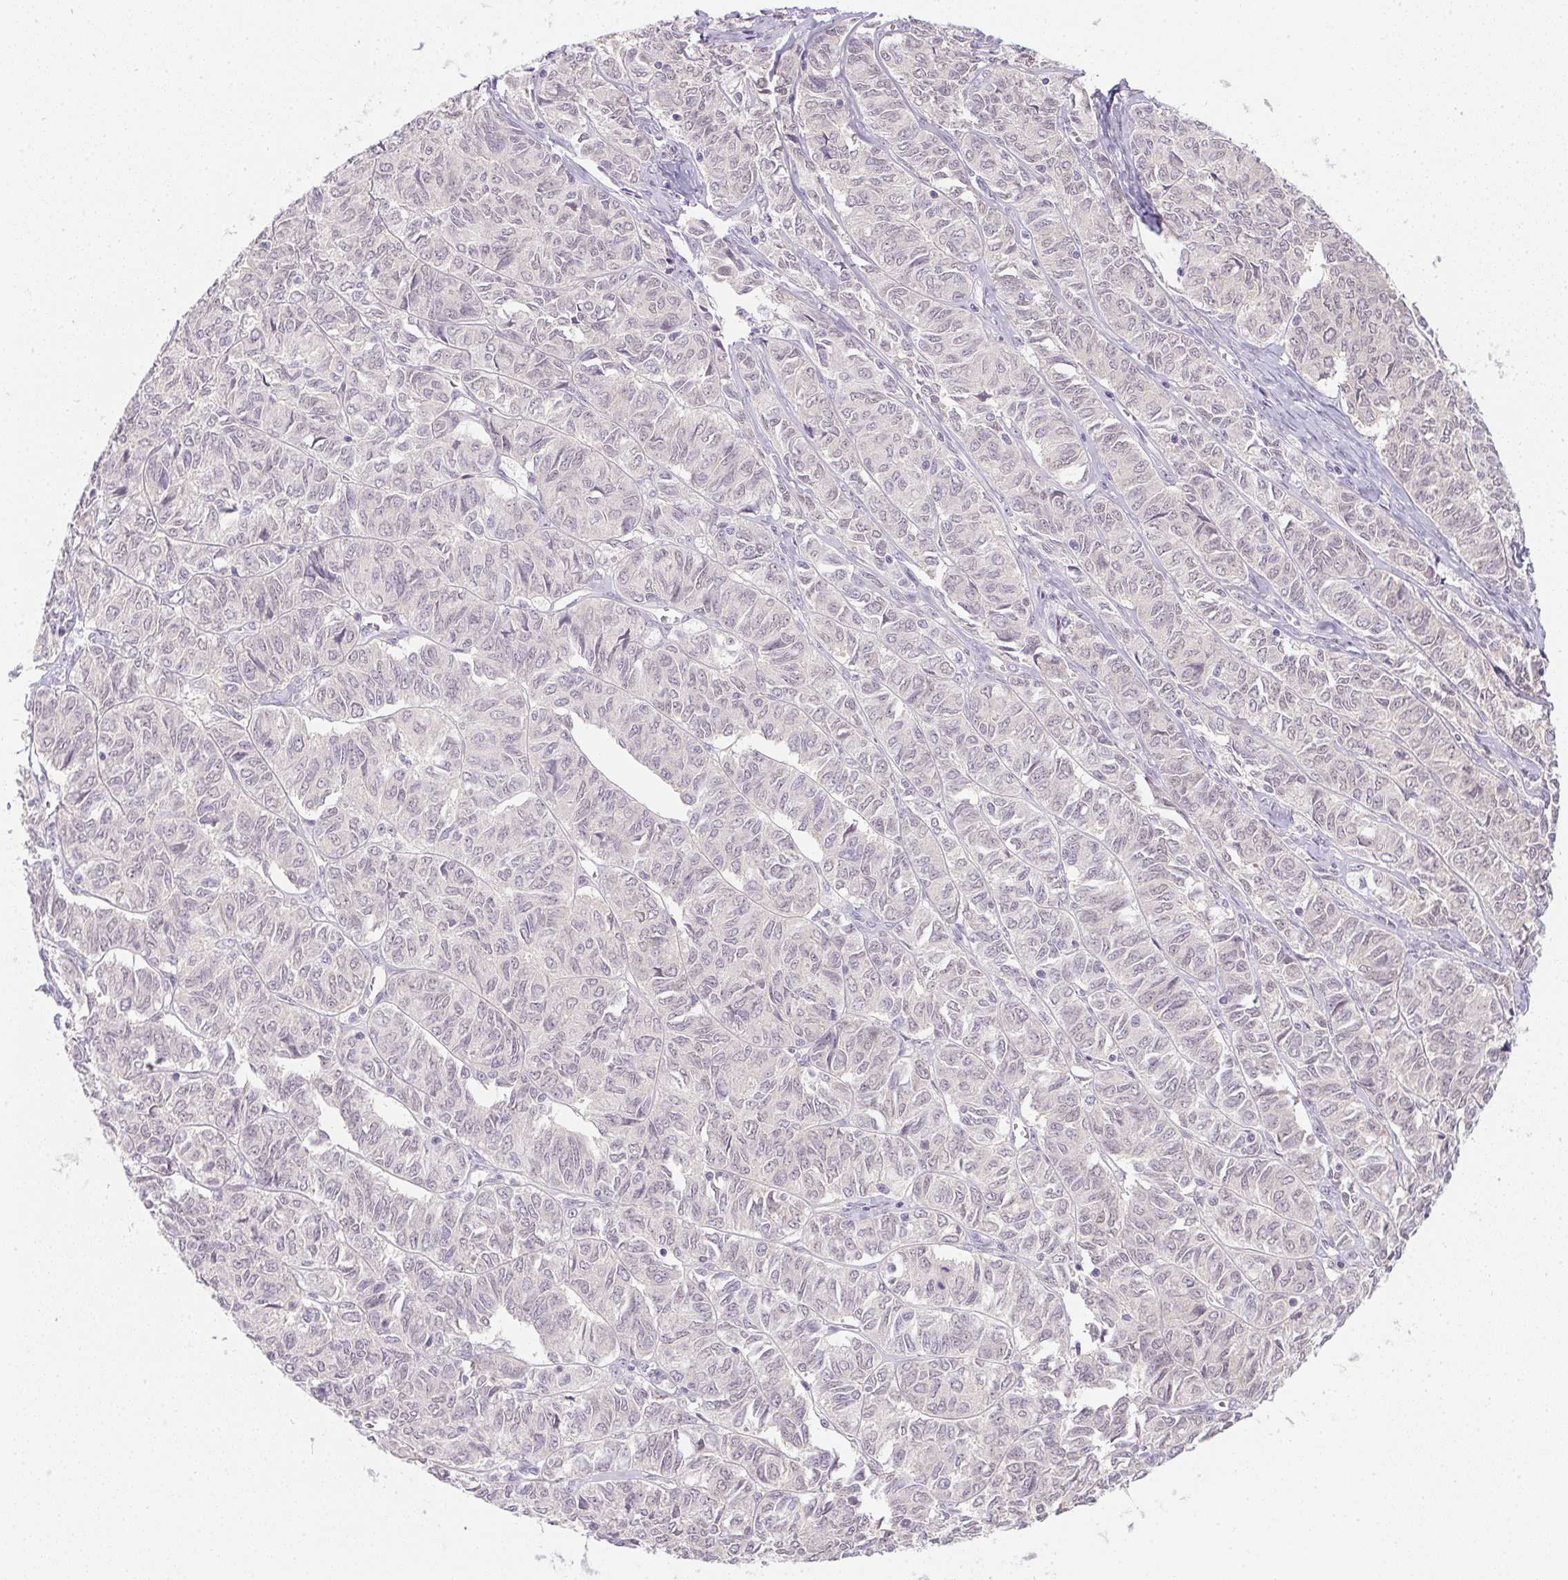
{"staining": {"intensity": "negative", "quantity": "none", "location": "none"}, "tissue": "ovarian cancer", "cell_type": "Tumor cells", "image_type": "cancer", "snomed": [{"axis": "morphology", "description": "Carcinoma, endometroid"}, {"axis": "topography", "description": "Ovary"}], "caption": "Immunohistochemistry of endometroid carcinoma (ovarian) demonstrates no expression in tumor cells.", "gene": "DNAJC5G", "patient": {"sex": "female", "age": 80}}